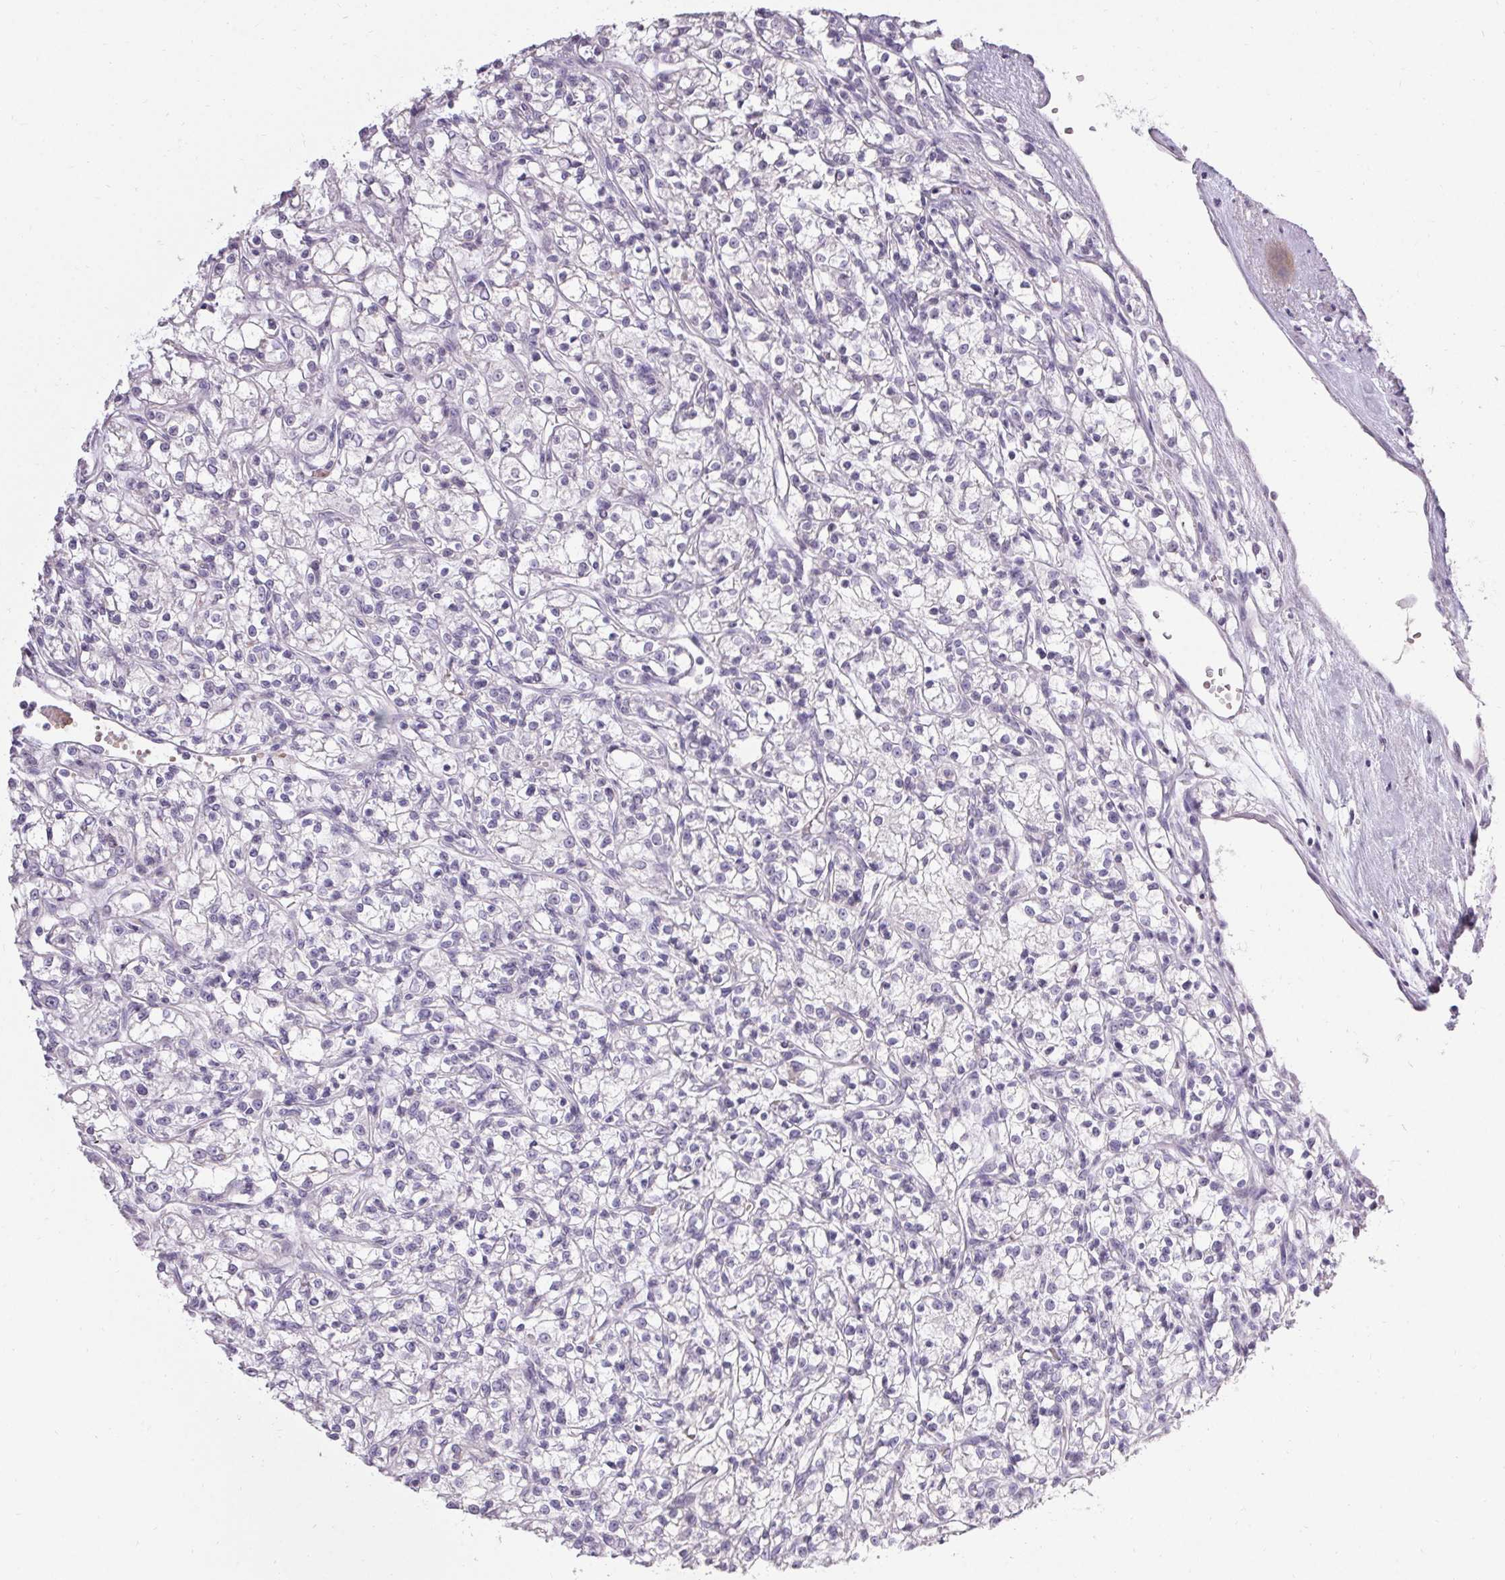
{"staining": {"intensity": "negative", "quantity": "none", "location": "none"}, "tissue": "renal cancer", "cell_type": "Tumor cells", "image_type": "cancer", "snomed": [{"axis": "morphology", "description": "Adenocarcinoma, NOS"}, {"axis": "topography", "description": "Kidney"}], "caption": "IHC of renal cancer (adenocarcinoma) reveals no positivity in tumor cells. Brightfield microscopy of IHC stained with DAB (brown) and hematoxylin (blue), captured at high magnification.", "gene": "PMEL", "patient": {"sex": "female", "age": 59}}